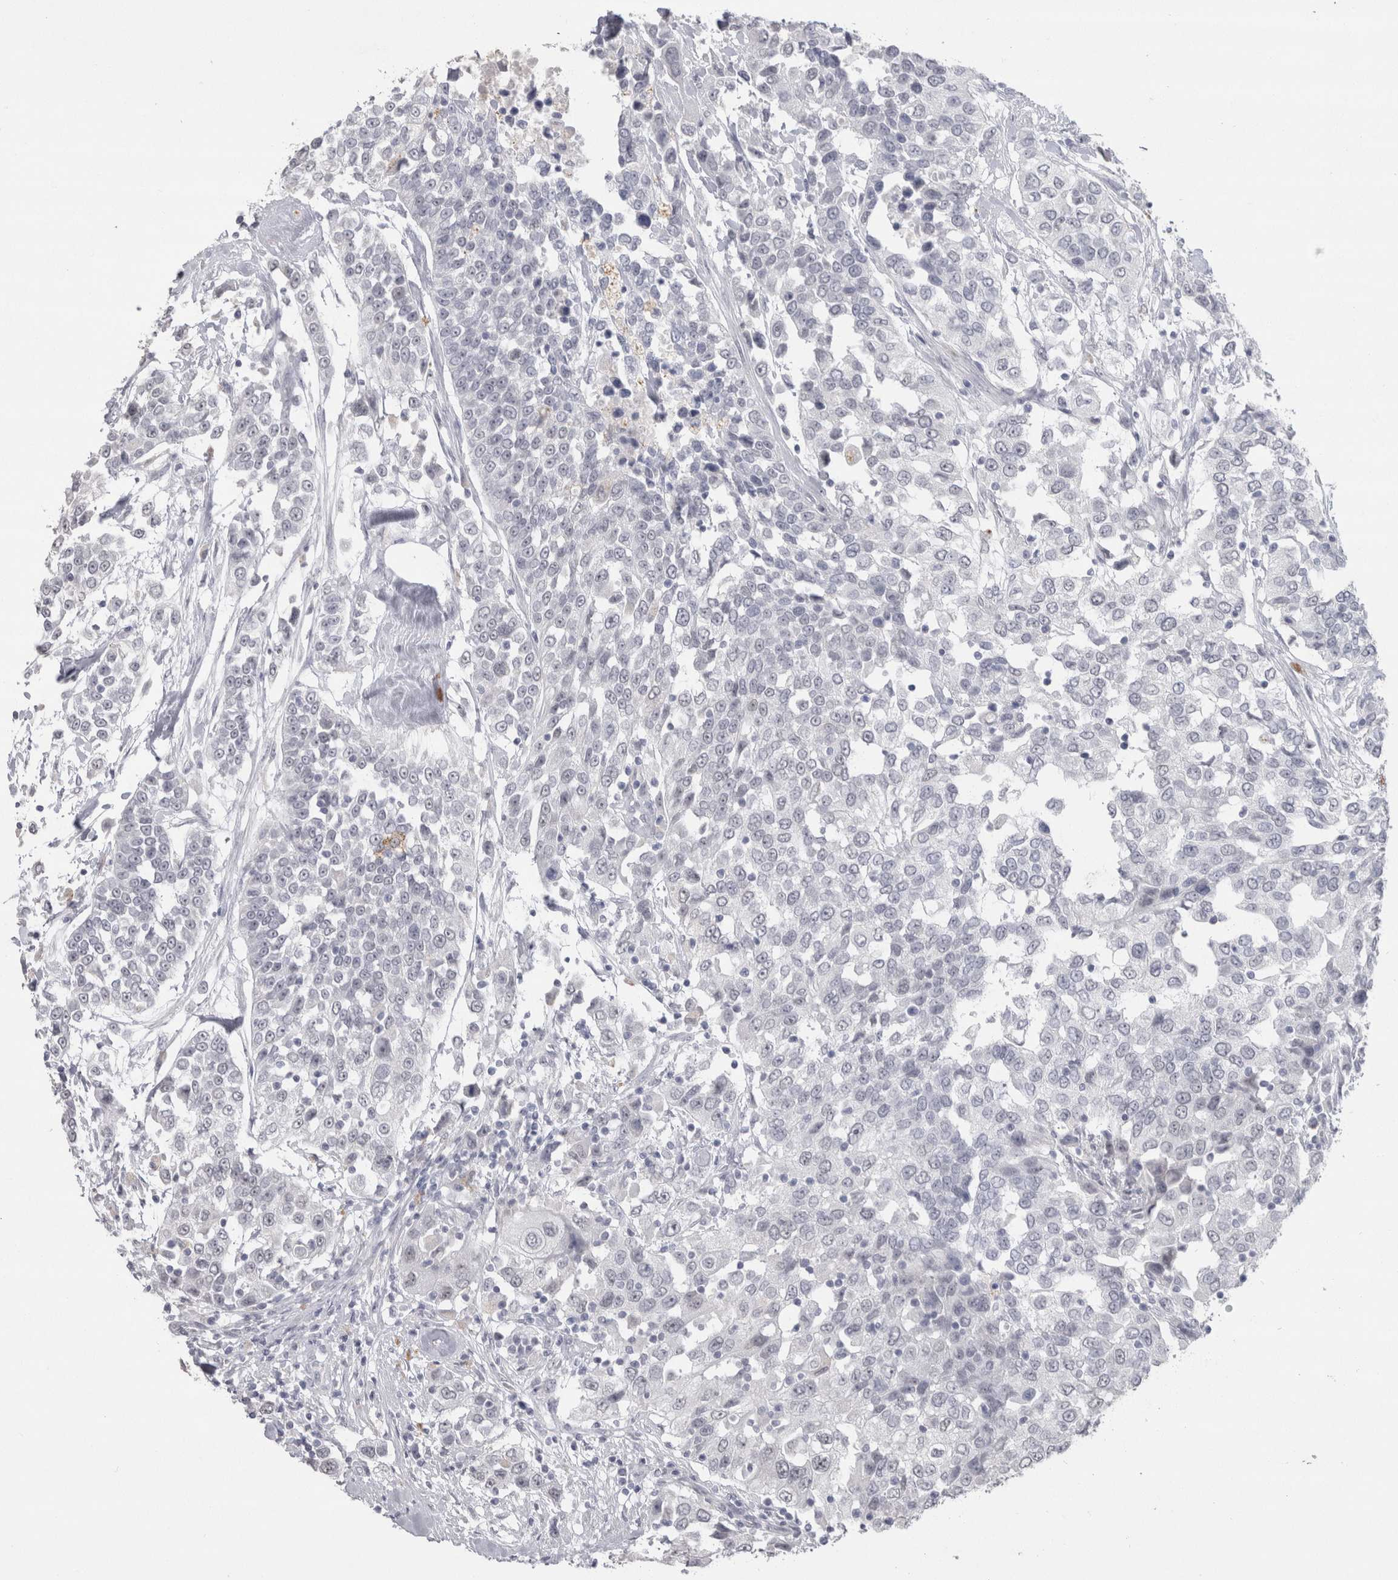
{"staining": {"intensity": "negative", "quantity": "none", "location": "none"}, "tissue": "urothelial cancer", "cell_type": "Tumor cells", "image_type": "cancer", "snomed": [{"axis": "morphology", "description": "Urothelial carcinoma, High grade"}, {"axis": "topography", "description": "Urinary bladder"}], "caption": "Urothelial carcinoma (high-grade) was stained to show a protein in brown. There is no significant positivity in tumor cells. (DAB (3,3'-diaminobenzidine) immunohistochemistry visualized using brightfield microscopy, high magnification).", "gene": "CDH17", "patient": {"sex": "female", "age": 80}}